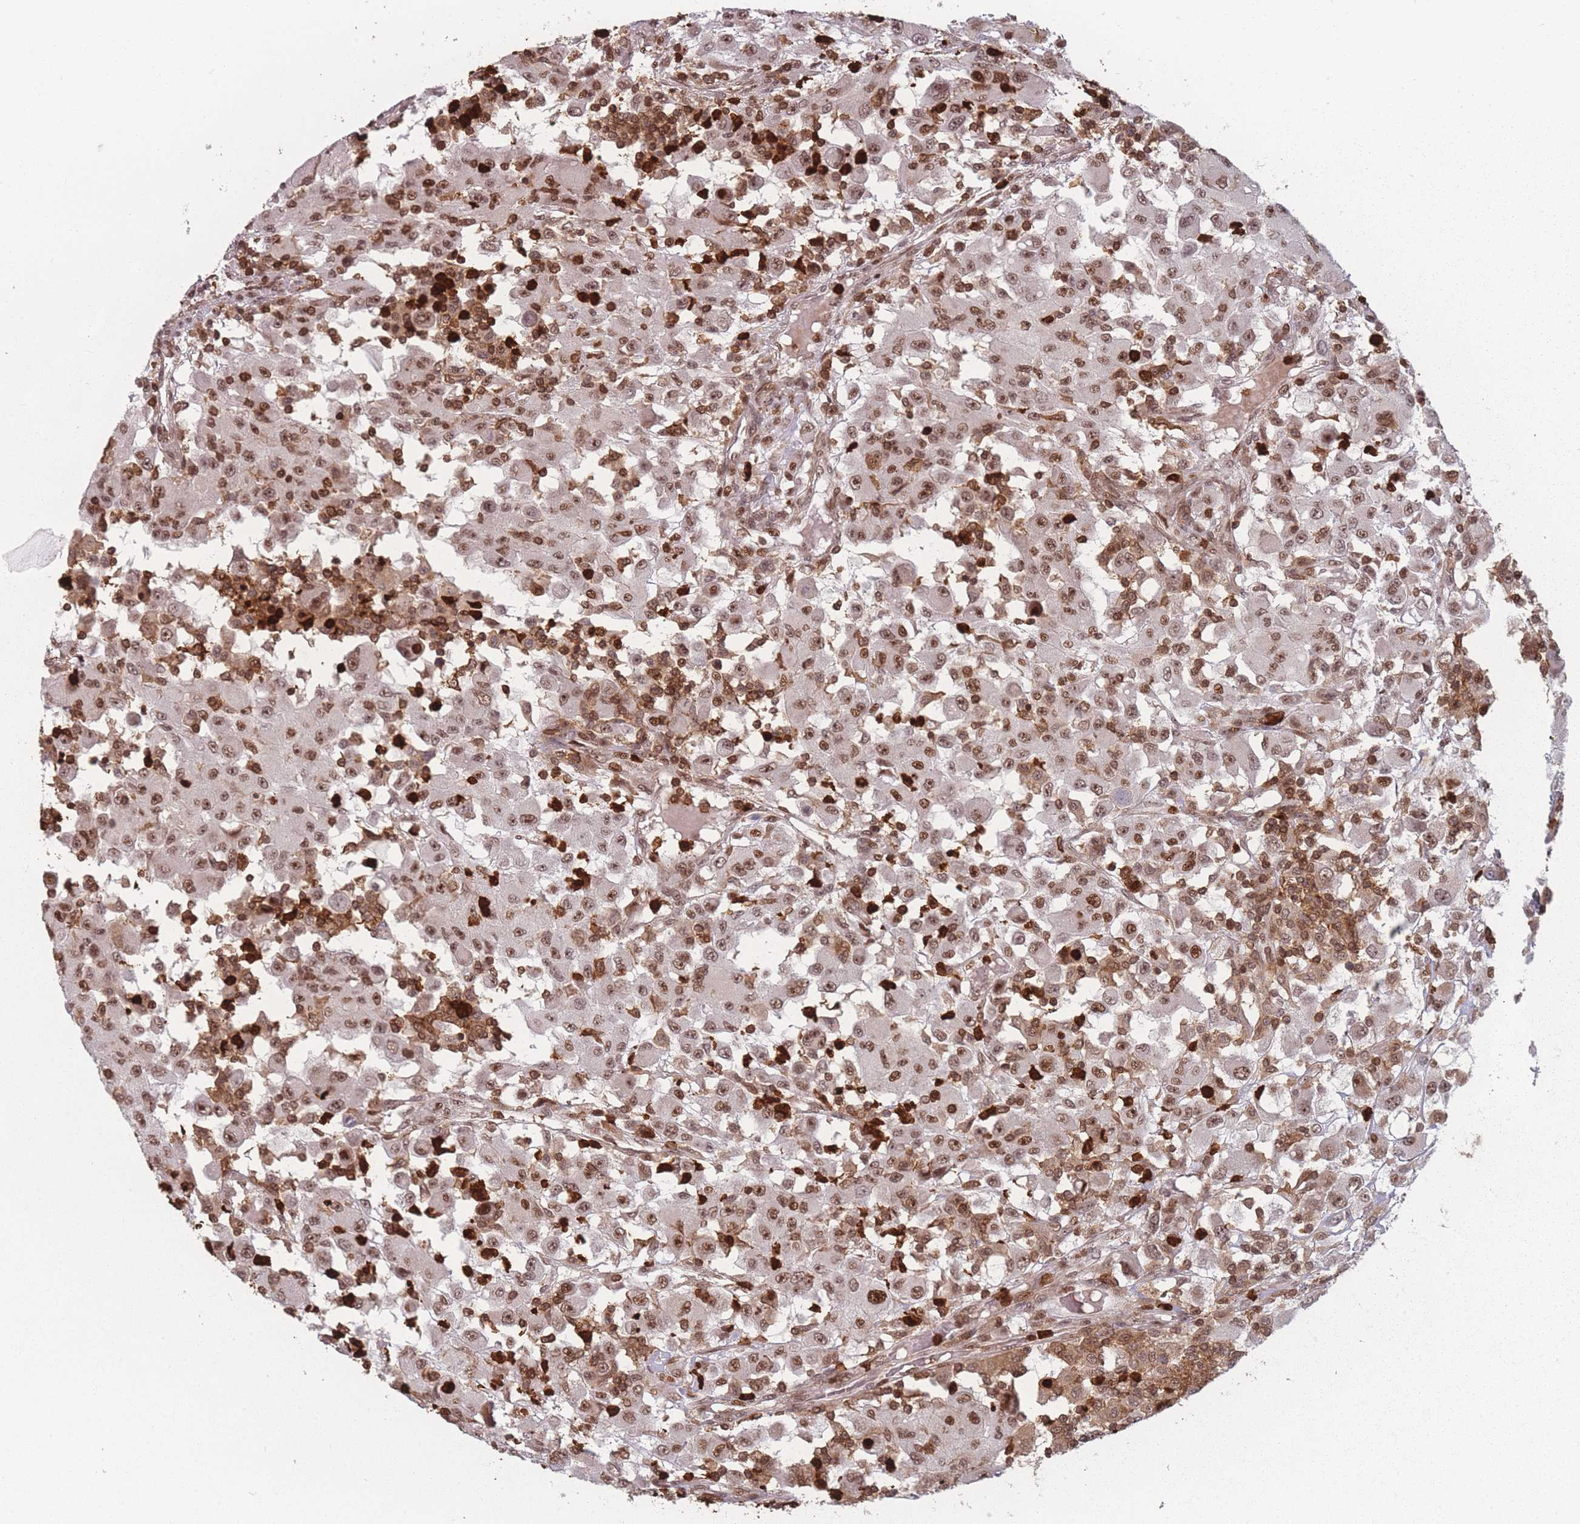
{"staining": {"intensity": "moderate", "quantity": "25%-75%", "location": "nuclear"}, "tissue": "renal cancer", "cell_type": "Tumor cells", "image_type": "cancer", "snomed": [{"axis": "morphology", "description": "Adenocarcinoma, NOS"}, {"axis": "topography", "description": "Kidney"}], "caption": "This micrograph exhibits adenocarcinoma (renal) stained with immunohistochemistry (IHC) to label a protein in brown. The nuclear of tumor cells show moderate positivity for the protein. Nuclei are counter-stained blue.", "gene": "WDR55", "patient": {"sex": "female", "age": 67}}